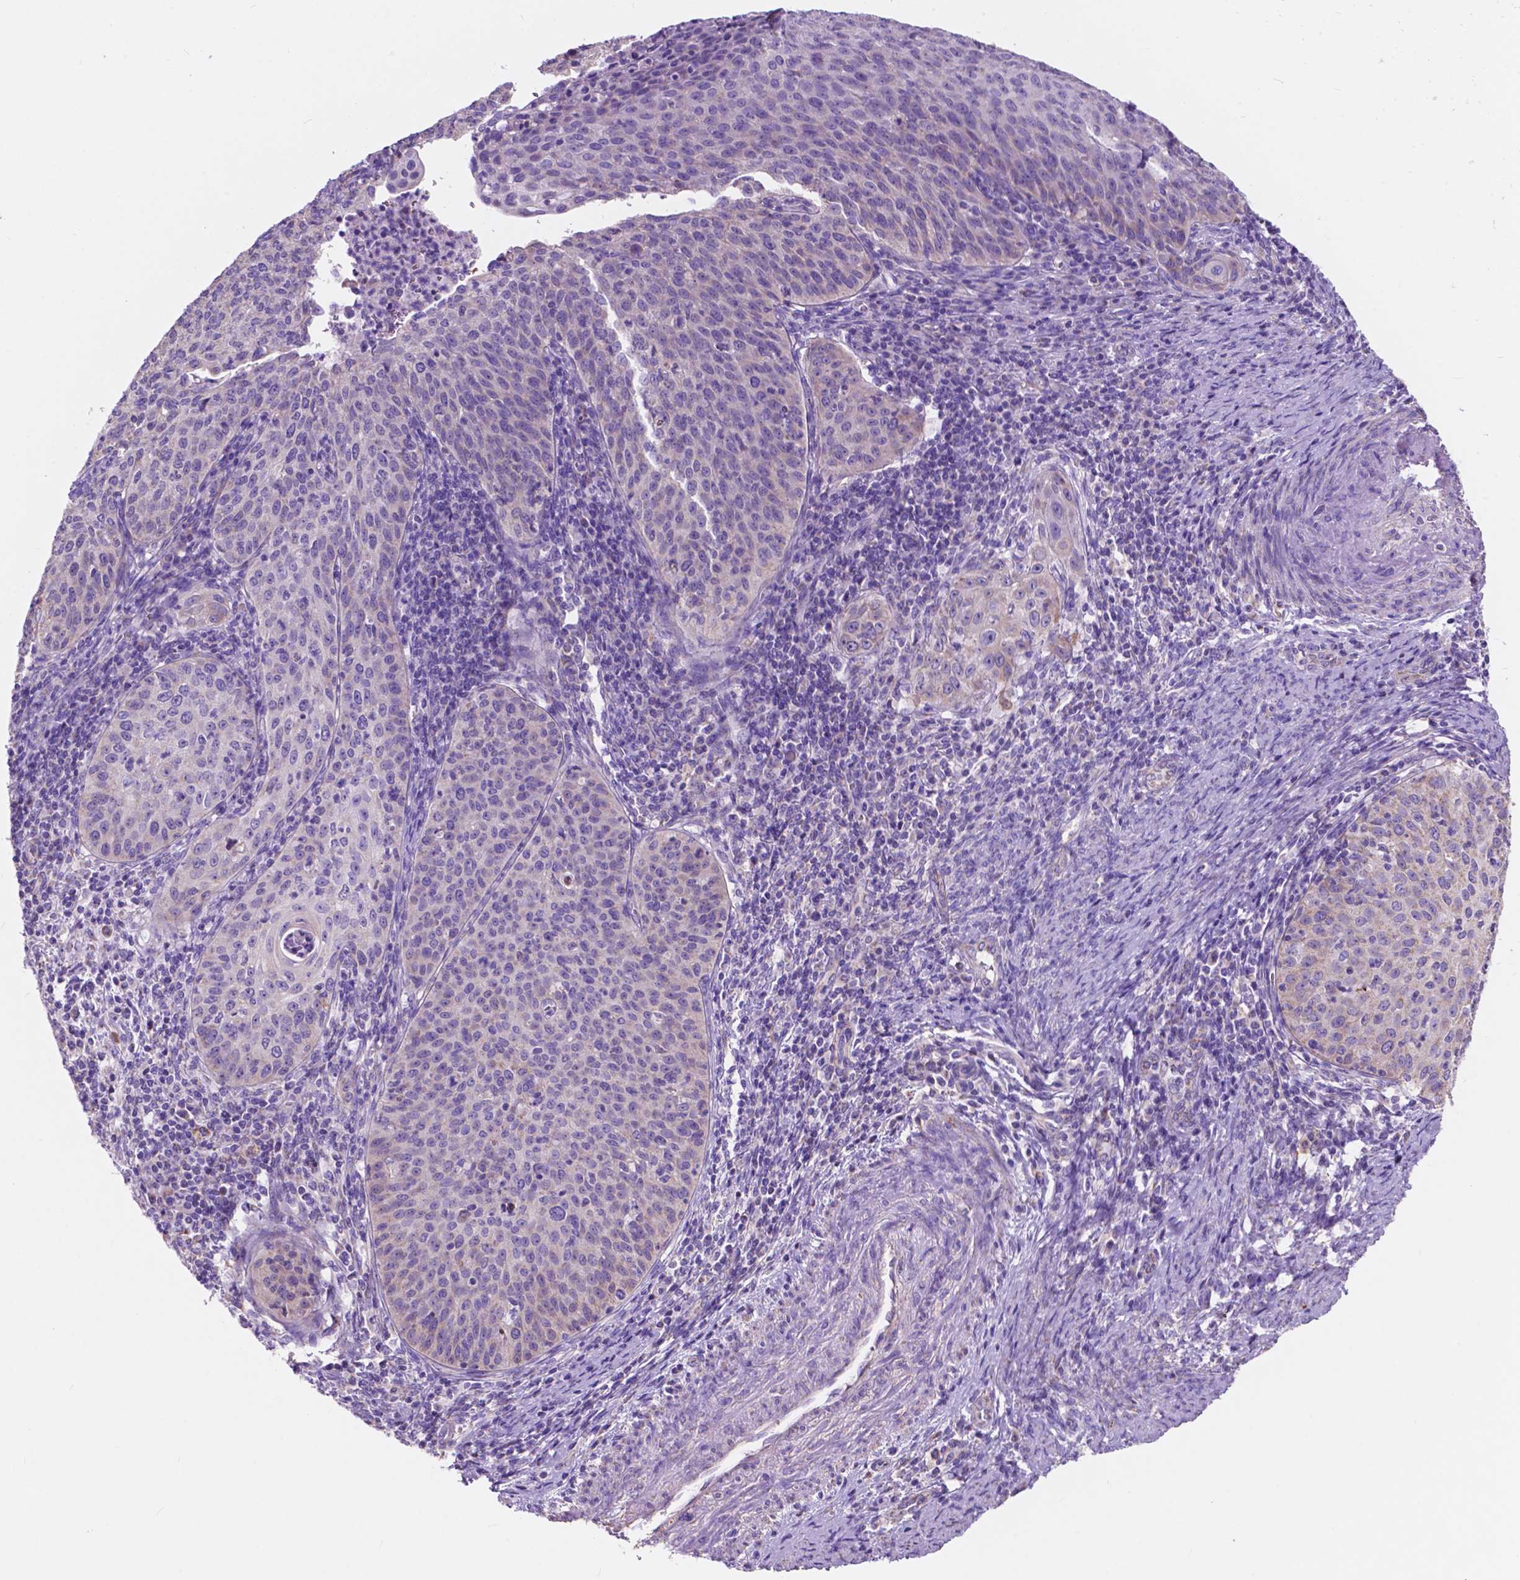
{"staining": {"intensity": "negative", "quantity": "none", "location": "none"}, "tissue": "cervical cancer", "cell_type": "Tumor cells", "image_type": "cancer", "snomed": [{"axis": "morphology", "description": "Squamous cell carcinoma, NOS"}, {"axis": "topography", "description": "Cervix"}], "caption": "Immunohistochemical staining of cervical cancer shows no significant expression in tumor cells.", "gene": "TRPV5", "patient": {"sex": "female", "age": 30}}